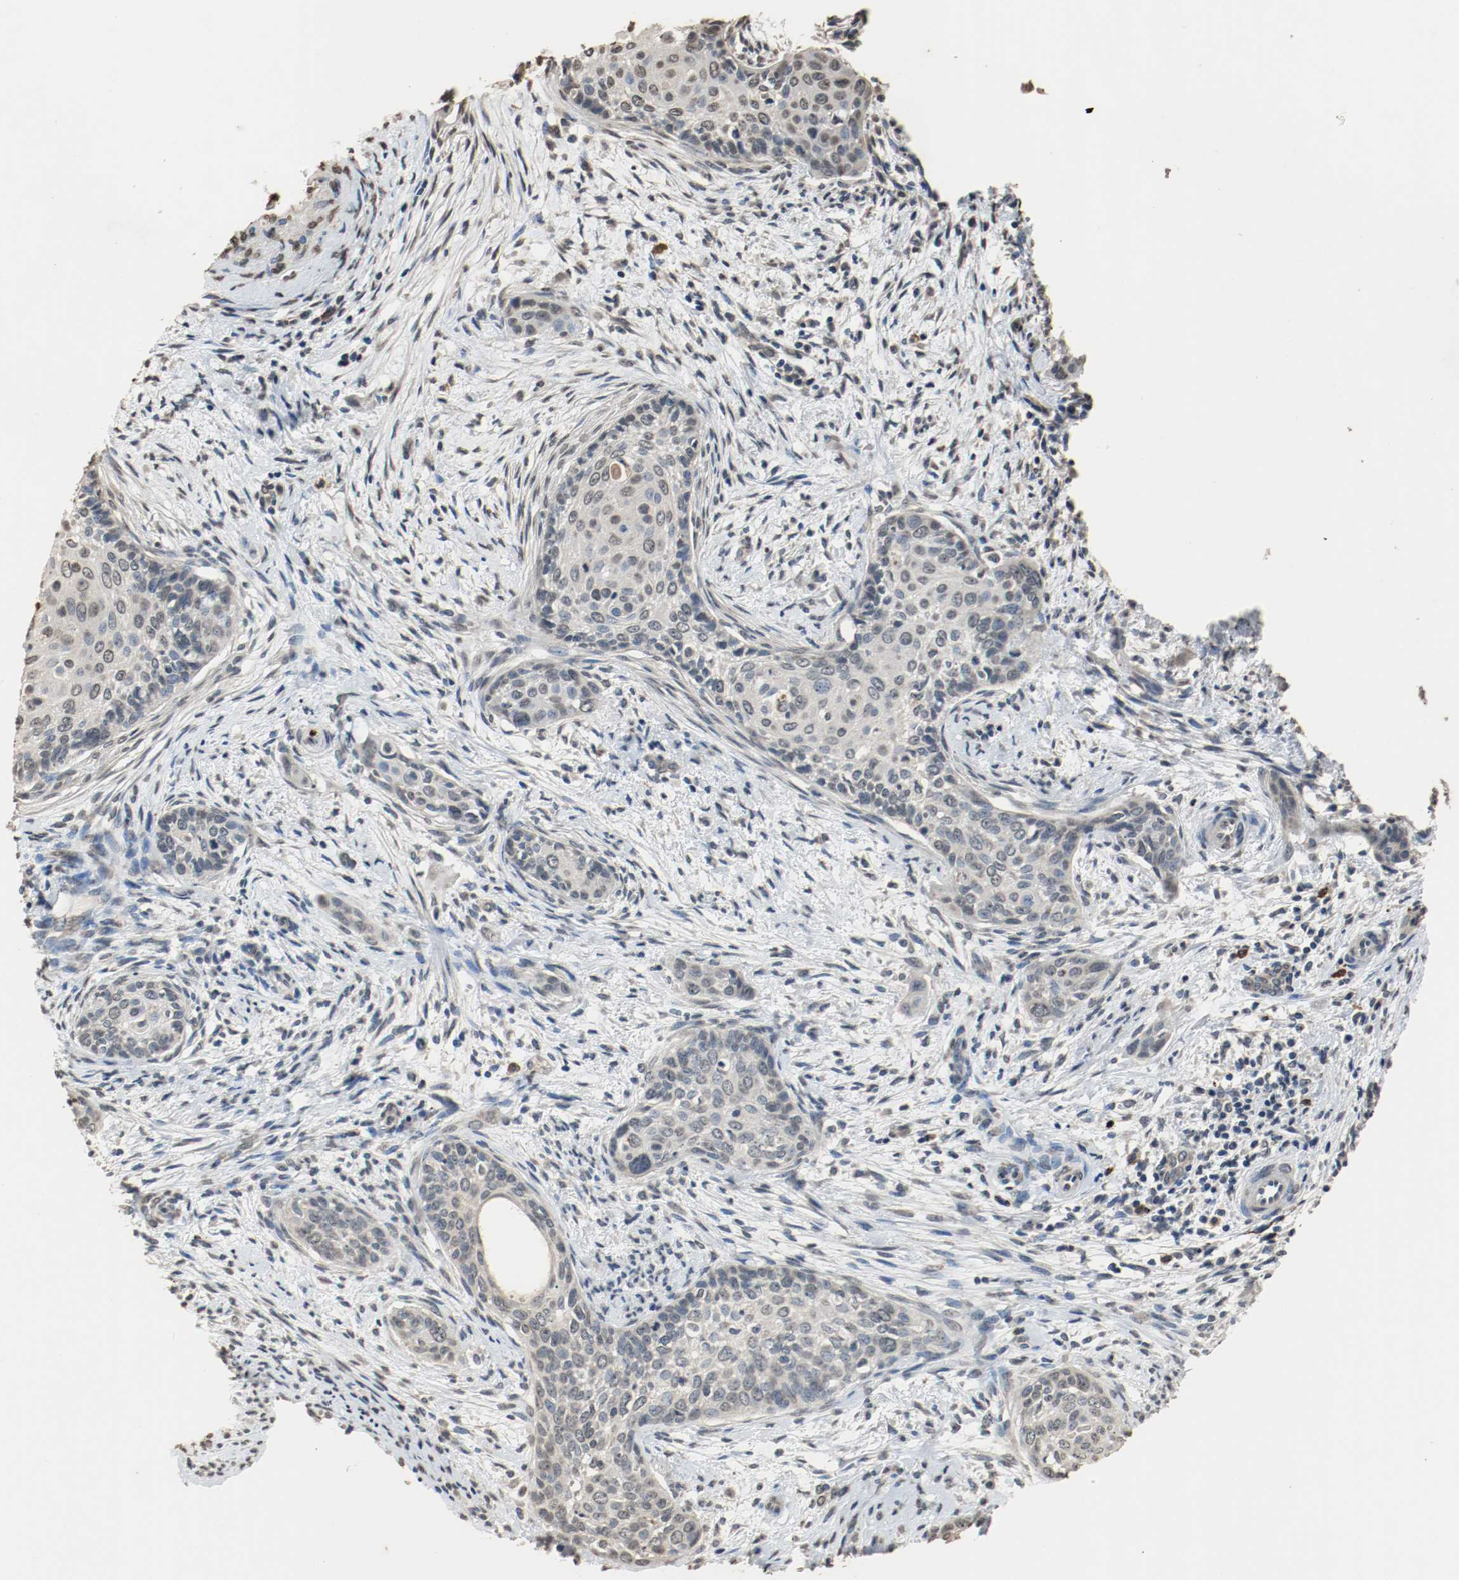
{"staining": {"intensity": "weak", "quantity": "<25%", "location": "cytoplasmic/membranous"}, "tissue": "cervical cancer", "cell_type": "Tumor cells", "image_type": "cancer", "snomed": [{"axis": "morphology", "description": "Squamous cell carcinoma, NOS"}, {"axis": "topography", "description": "Cervix"}], "caption": "There is no significant positivity in tumor cells of cervical cancer (squamous cell carcinoma).", "gene": "RTN4", "patient": {"sex": "female", "age": 33}}